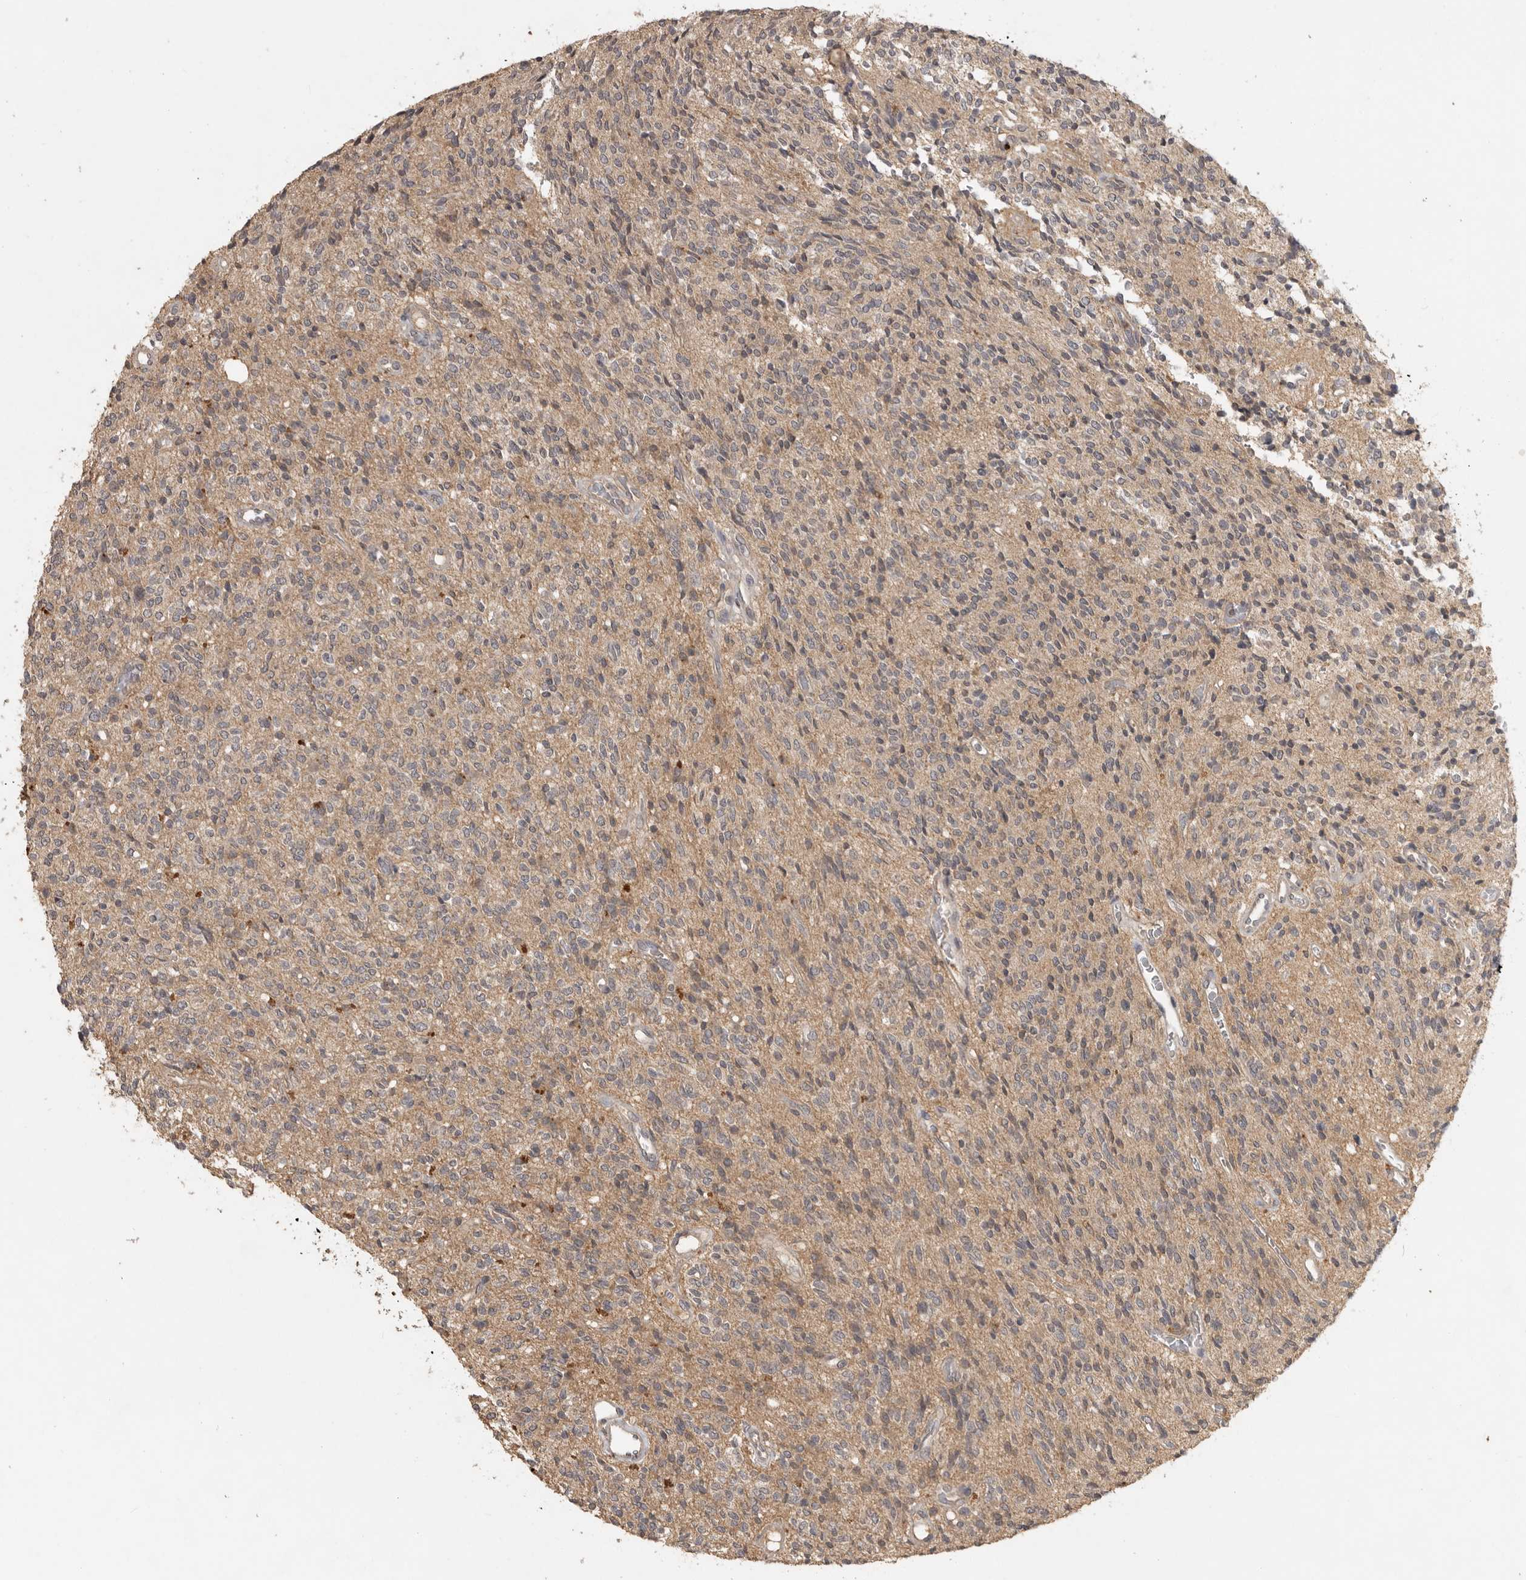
{"staining": {"intensity": "weak", "quantity": ">75%", "location": "cytoplasmic/membranous"}, "tissue": "glioma", "cell_type": "Tumor cells", "image_type": "cancer", "snomed": [{"axis": "morphology", "description": "Glioma, malignant, High grade"}, {"axis": "topography", "description": "Brain"}], "caption": "DAB immunohistochemical staining of human glioma reveals weak cytoplasmic/membranous protein positivity in about >75% of tumor cells. Nuclei are stained in blue.", "gene": "ADAMTS4", "patient": {"sex": "male", "age": 34}}